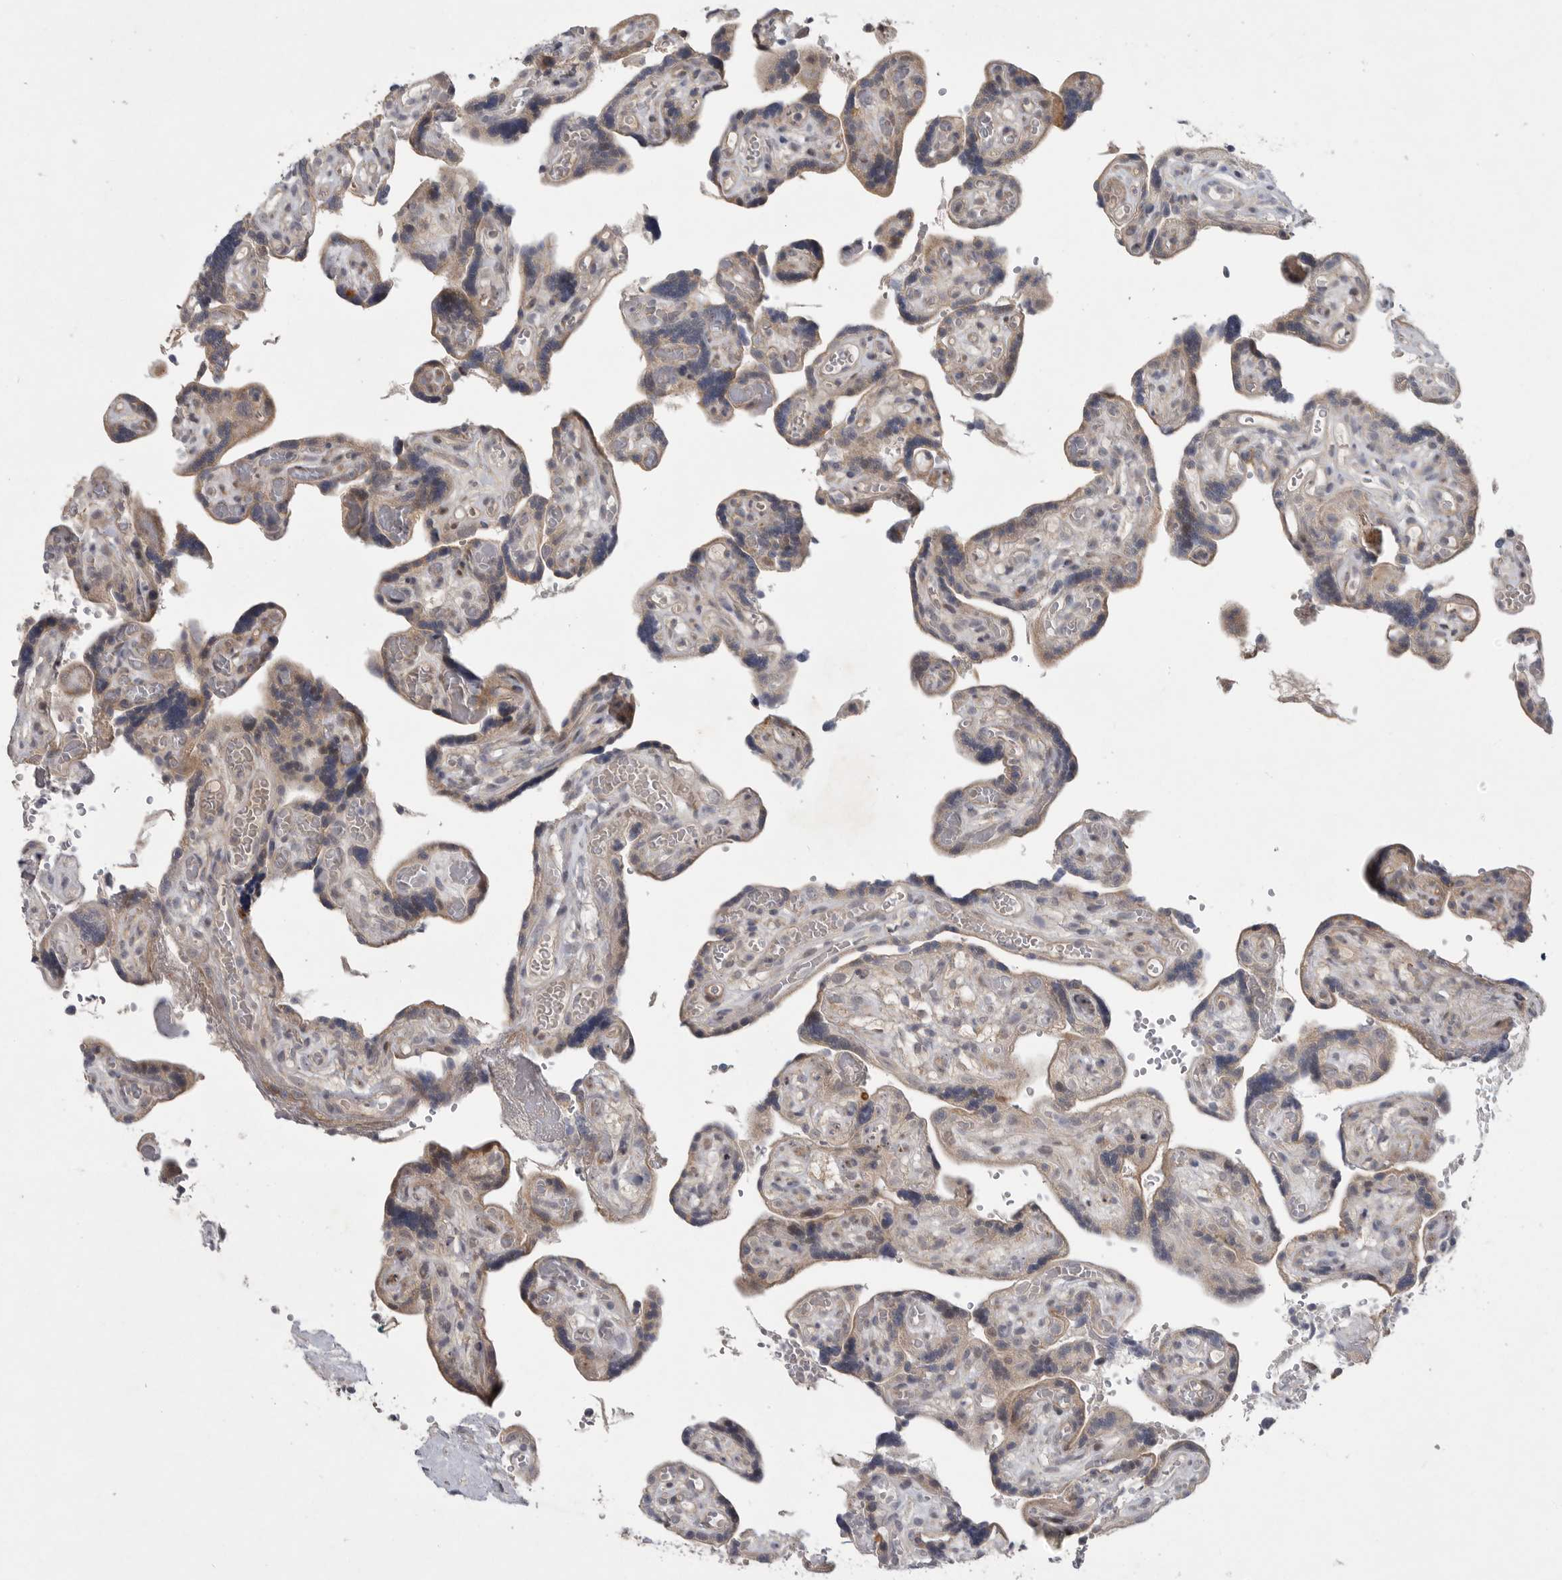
{"staining": {"intensity": "moderate", "quantity": ">75%", "location": "cytoplasmic/membranous"}, "tissue": "placenta", "cell_type": "Decidual cells", "image_type": "normal", "snomed": [{"axis": "morphology", "description": "Normal tissue, NOS"}, {"axis": "topography", "description": "Placenta"}], "caption": "Protein expression analysis of unremarkable placenta demonstrates moderate cytoplasmic/membranous staining in approximately >75% of decidual cells. (IHC, brightfield microscopy, high magnification).", "gene": "FBXO43", "patient": {"sex": "female", "age": 30}}